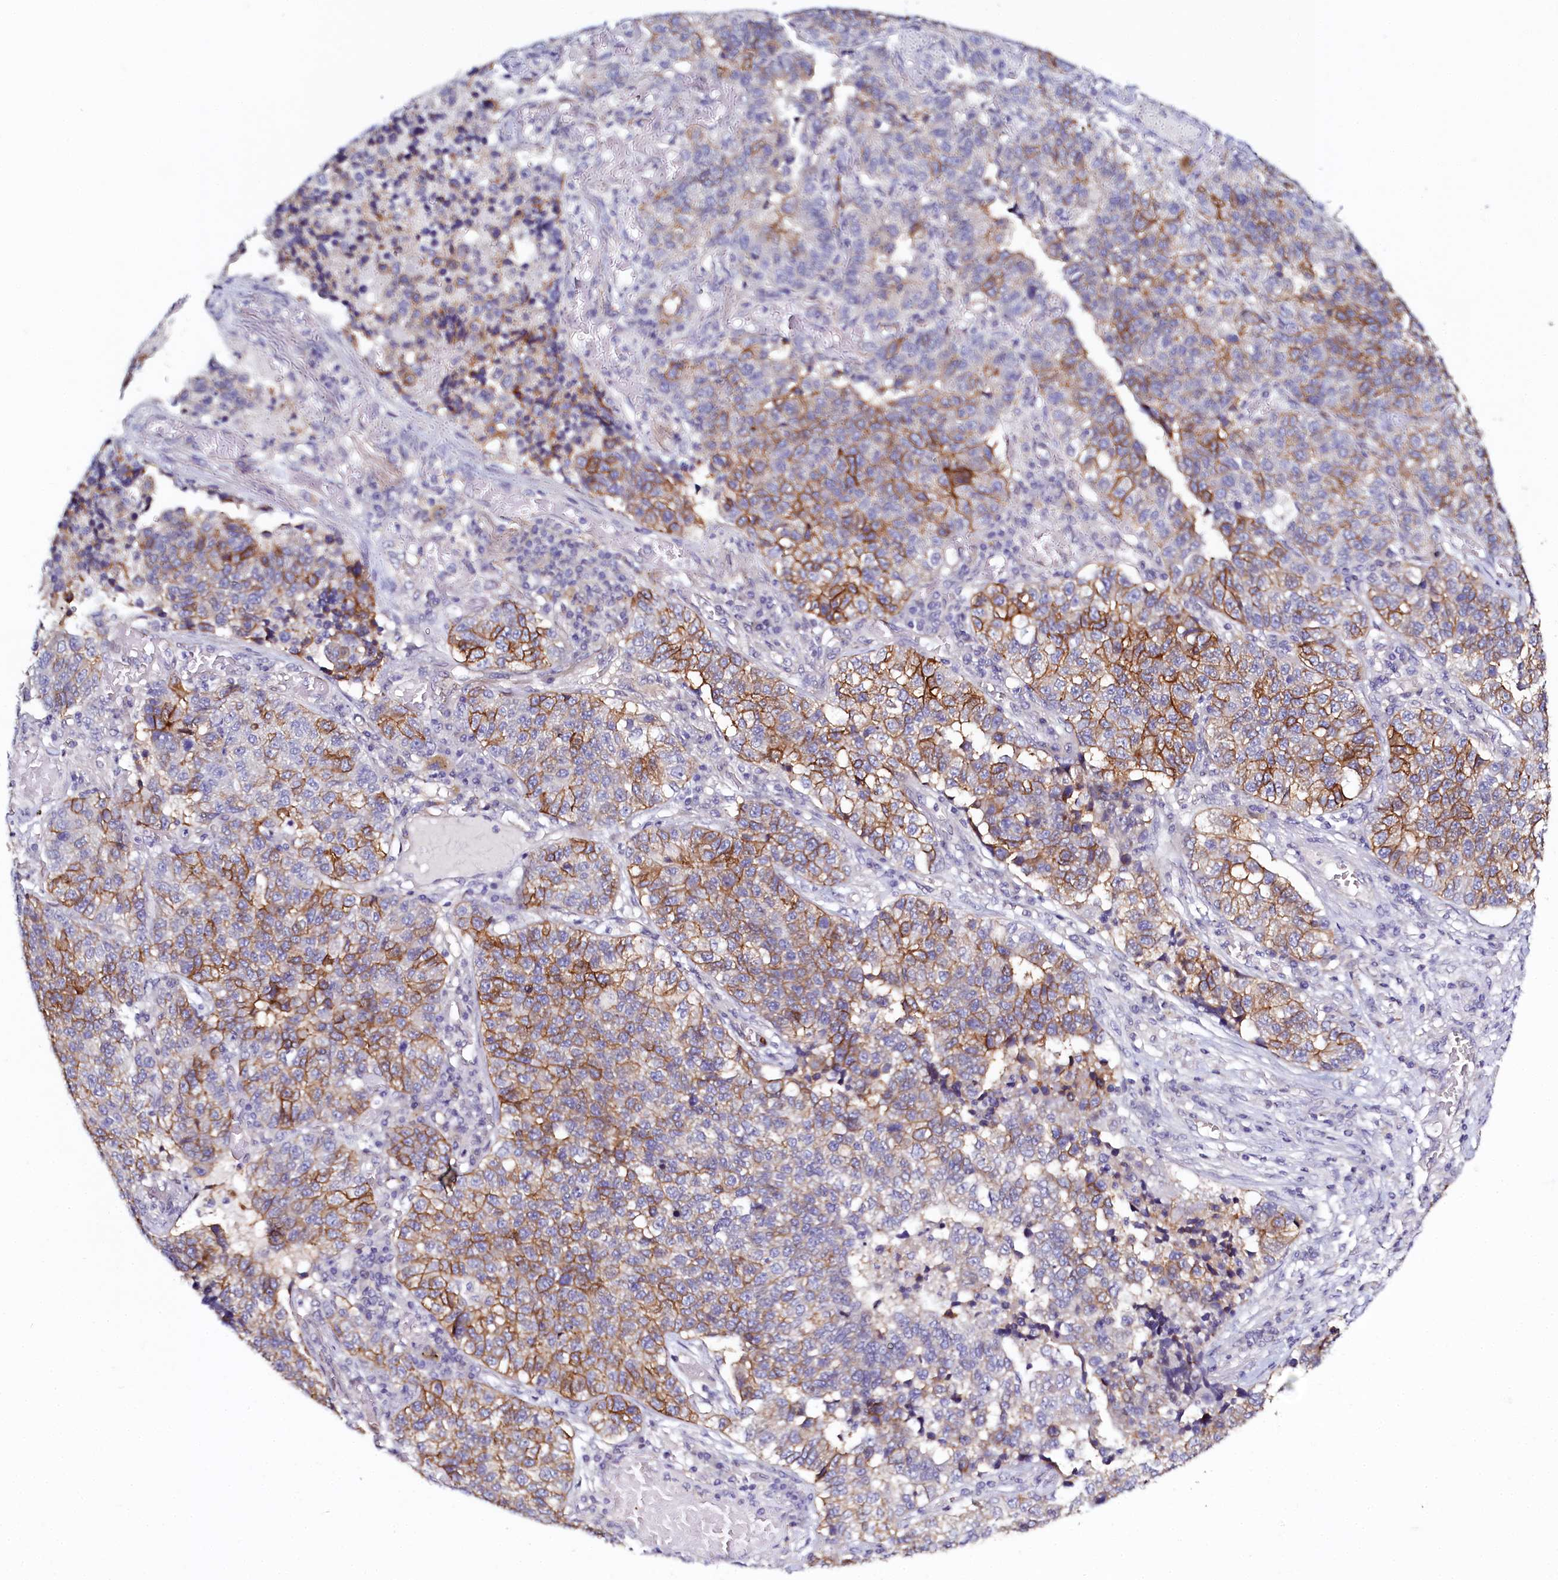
{"staining": {"intensity": "strong", "quantity": "25%-75%", "location": "cytoplasmic/membranous"}, "tissue": "lung cancer", "cell_type": "Tumor cells", "image_type": "cancer", "snomed": [{"axis": "morphology", "description": "Adenocarcinoma, NOS"}, {"axis": "topography", "description": "Lung"}], "caption": "Approximately 25%-75% of tumor cells in human lung adenocarcinoma reveal strong cytoplasmic/membranous protein positivity as visualized by brown immunohistochemical staining.", "gene": "PDE6D", "patient": {"sex": "male", "age": 49}}